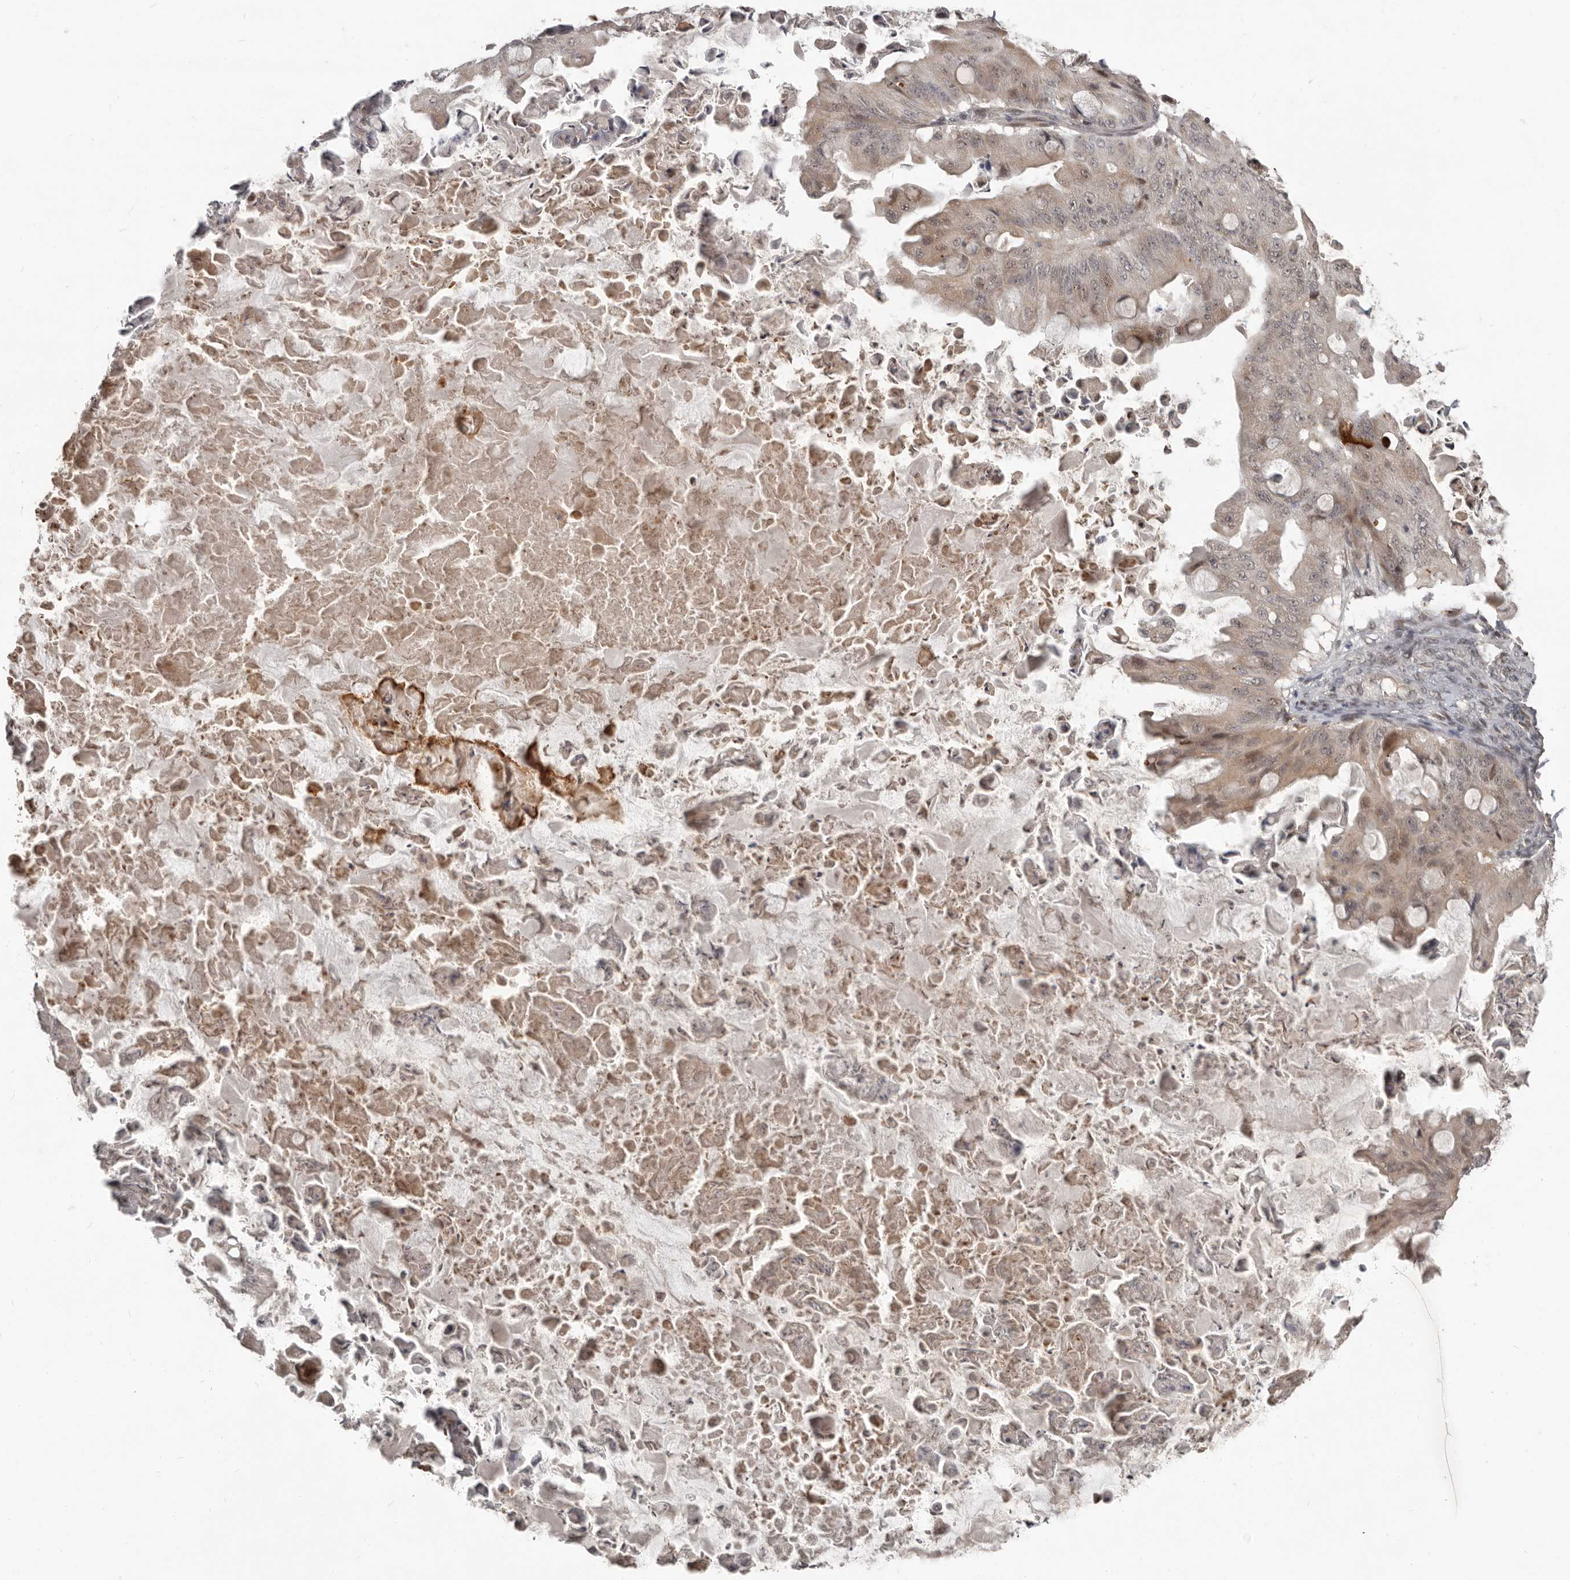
{"staining": {"intensity": "weak", "quantity": ">75%", "location": "cytoplasmic/membranous,nuclear"}, "tissue": "ovarian cancer", "cell_type": "Tumor cells", "image_type": "cancer", "snomed": [{"axis": "morphology", "description": "Cystadenocarcinoma, mucinous, NOS"}, {"axis": "topography", "description": "Ovary"}], "caption": "Immunohistochemistry histopathology image of ovarian cancer stained for a protein (brown), which reveals low levels of weak cytoplasmic/membranous and nuclear expression in approximately >75% of tumor cells.", "gene": "APOL6", "patient": {"sex": "female", "age": 37}}